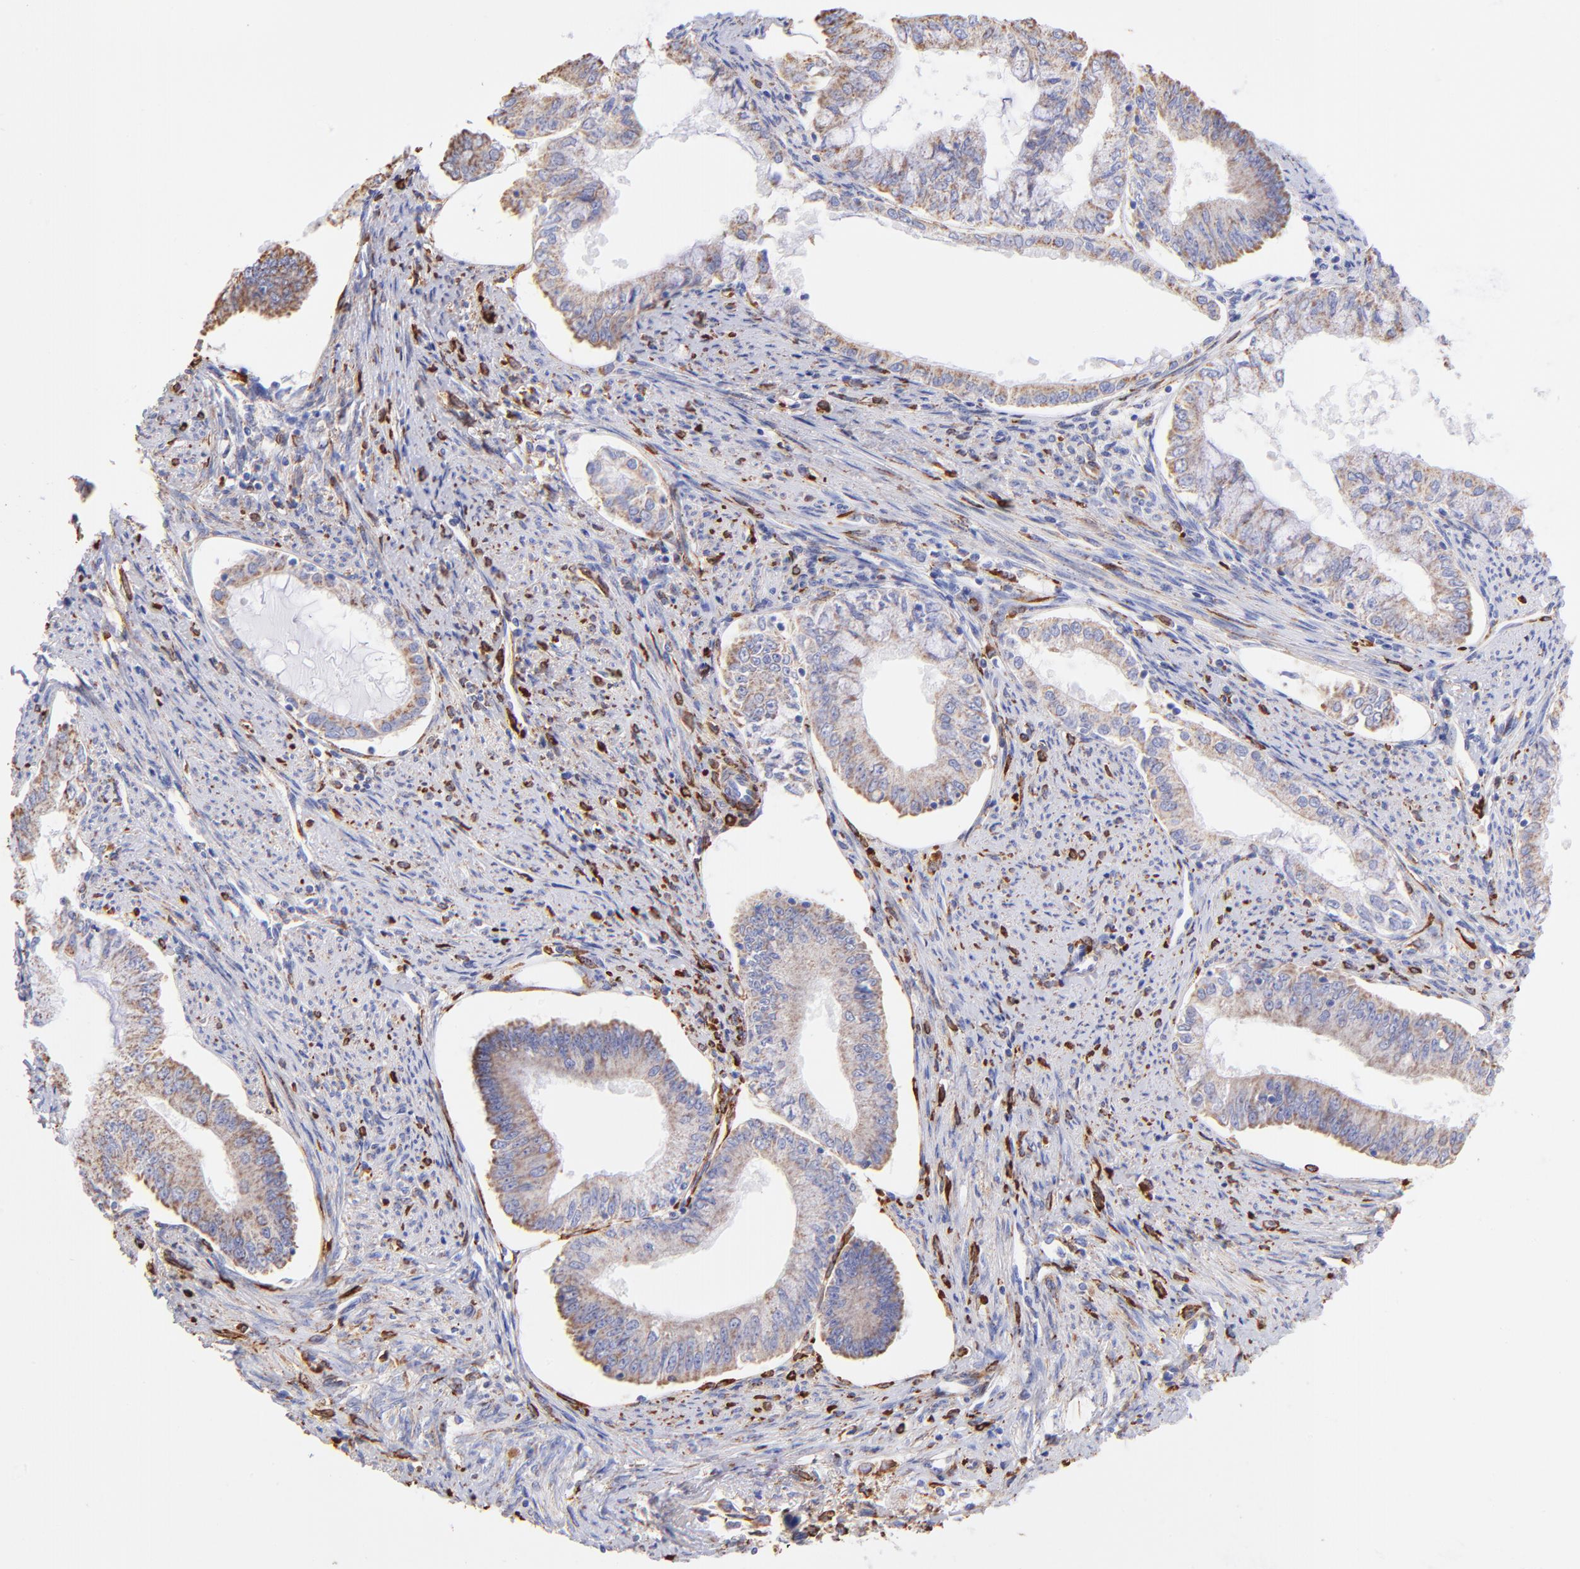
{"staining": {"intensity": "weak", "quantity": ">75%", "location": "cytoplasmic/membranous"}, "tissue": "endometrial cancer", "cell_type": "Tumor cells", "image_type": "cancer", "snomed": [{"axis": "morphology", "description": "Adenocarcinoma, NOS"}, {"axis": "topography", "description": "Endometrium"}], "caption": "Approximately >75% of tumor cells in human adenocarcinoma (endometrial) reveal weak cytoplasmic/membranous protein expression as visualized by brown immunohistochemical staining.", "gene": "SPARC", "patient": {"sex": "female", "age": 76}}